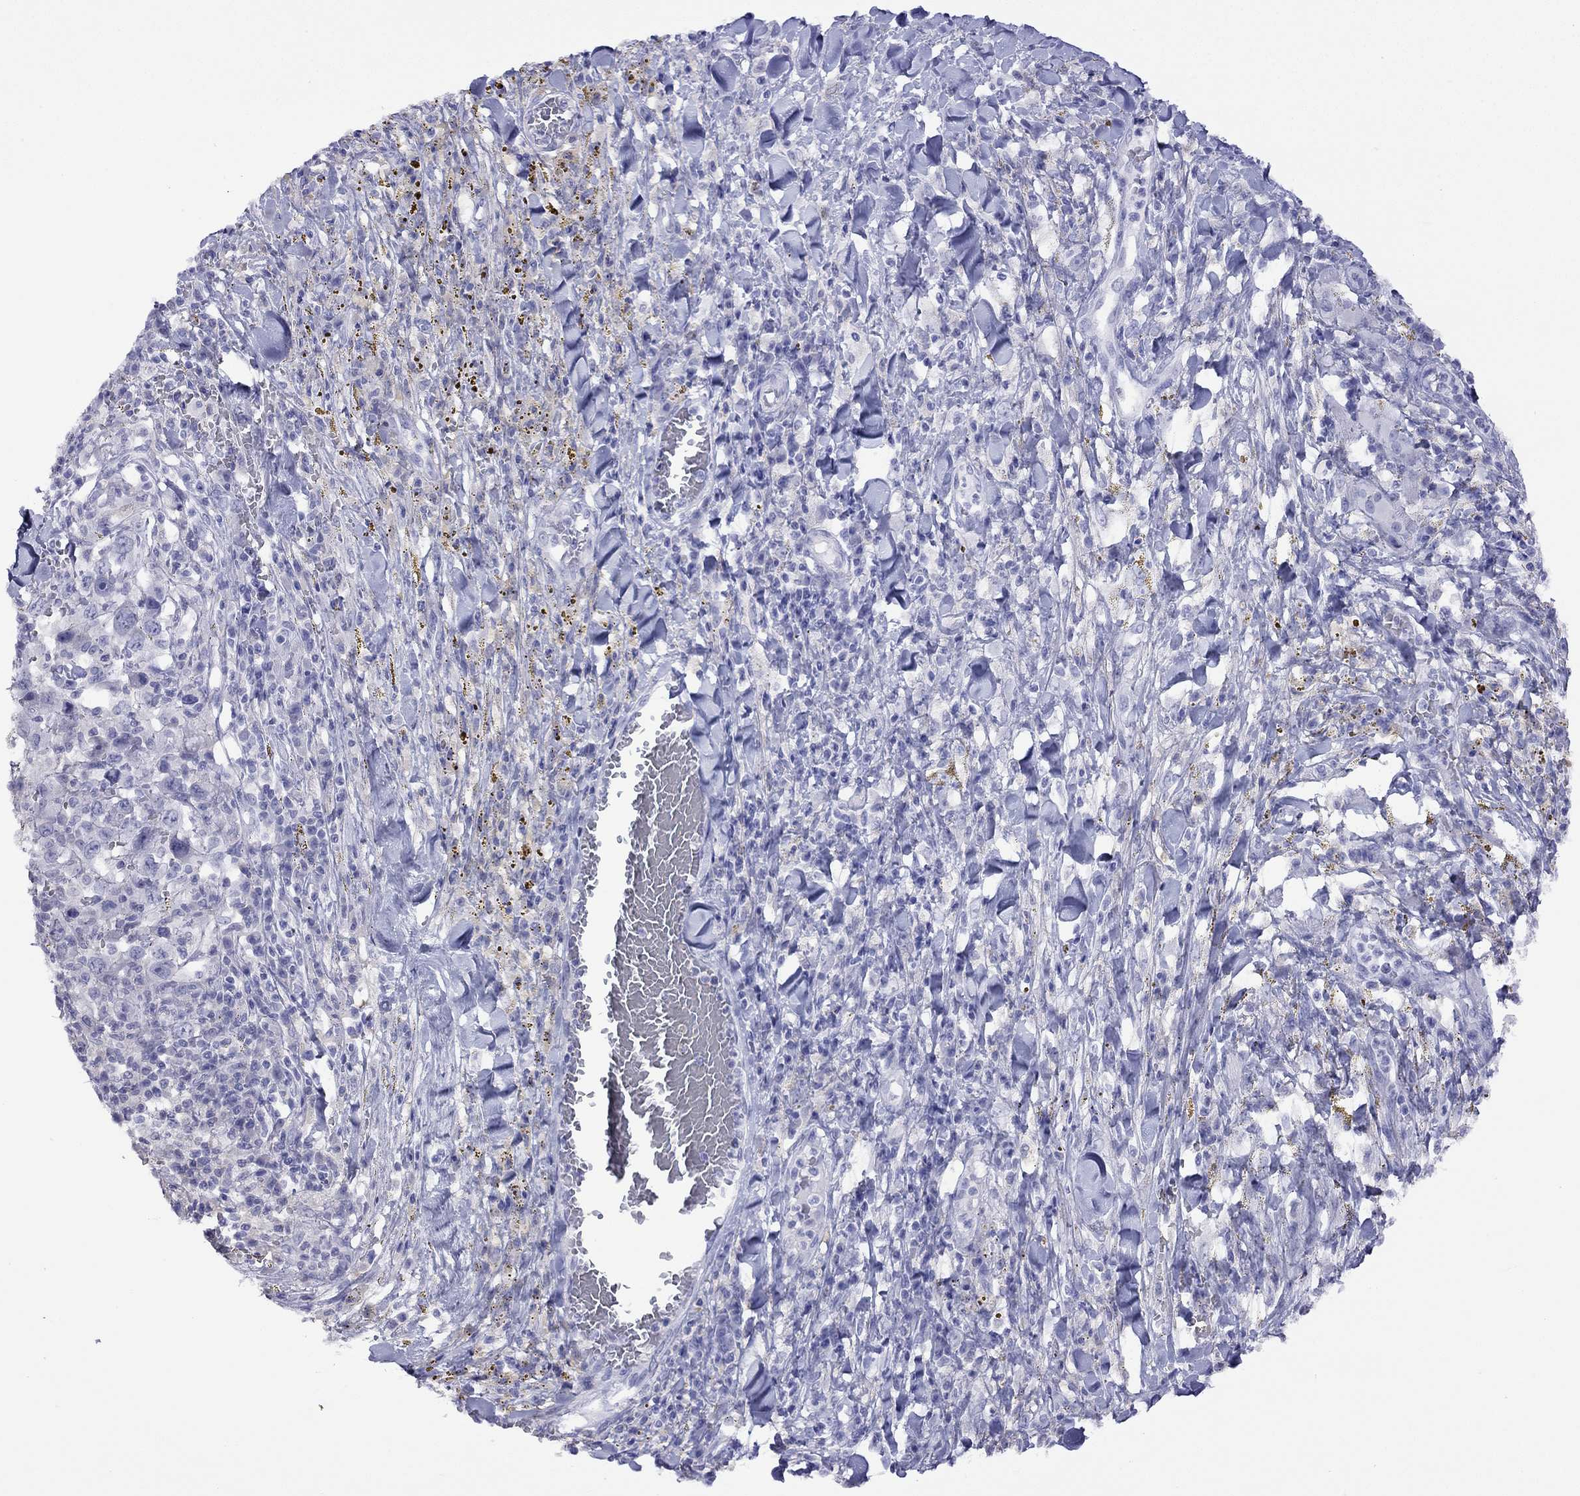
{"staining": {"intensity": "negative", "quantity": "none", "location": "none"}, "tissue": "melanoma", "cell_type": "Tumor cells", "image_type": "cancer", "snomed": [{"axis": "morphology", "description": "Malignant melanoma, NOS"}, {"axis": "topography", "description": "Skin"}], "caption": "IHC of malignant melanoma exhibits no expression in tumor cells.", "gene": "SLC30A8", "patient": {"sex": "female", "age": 91}}